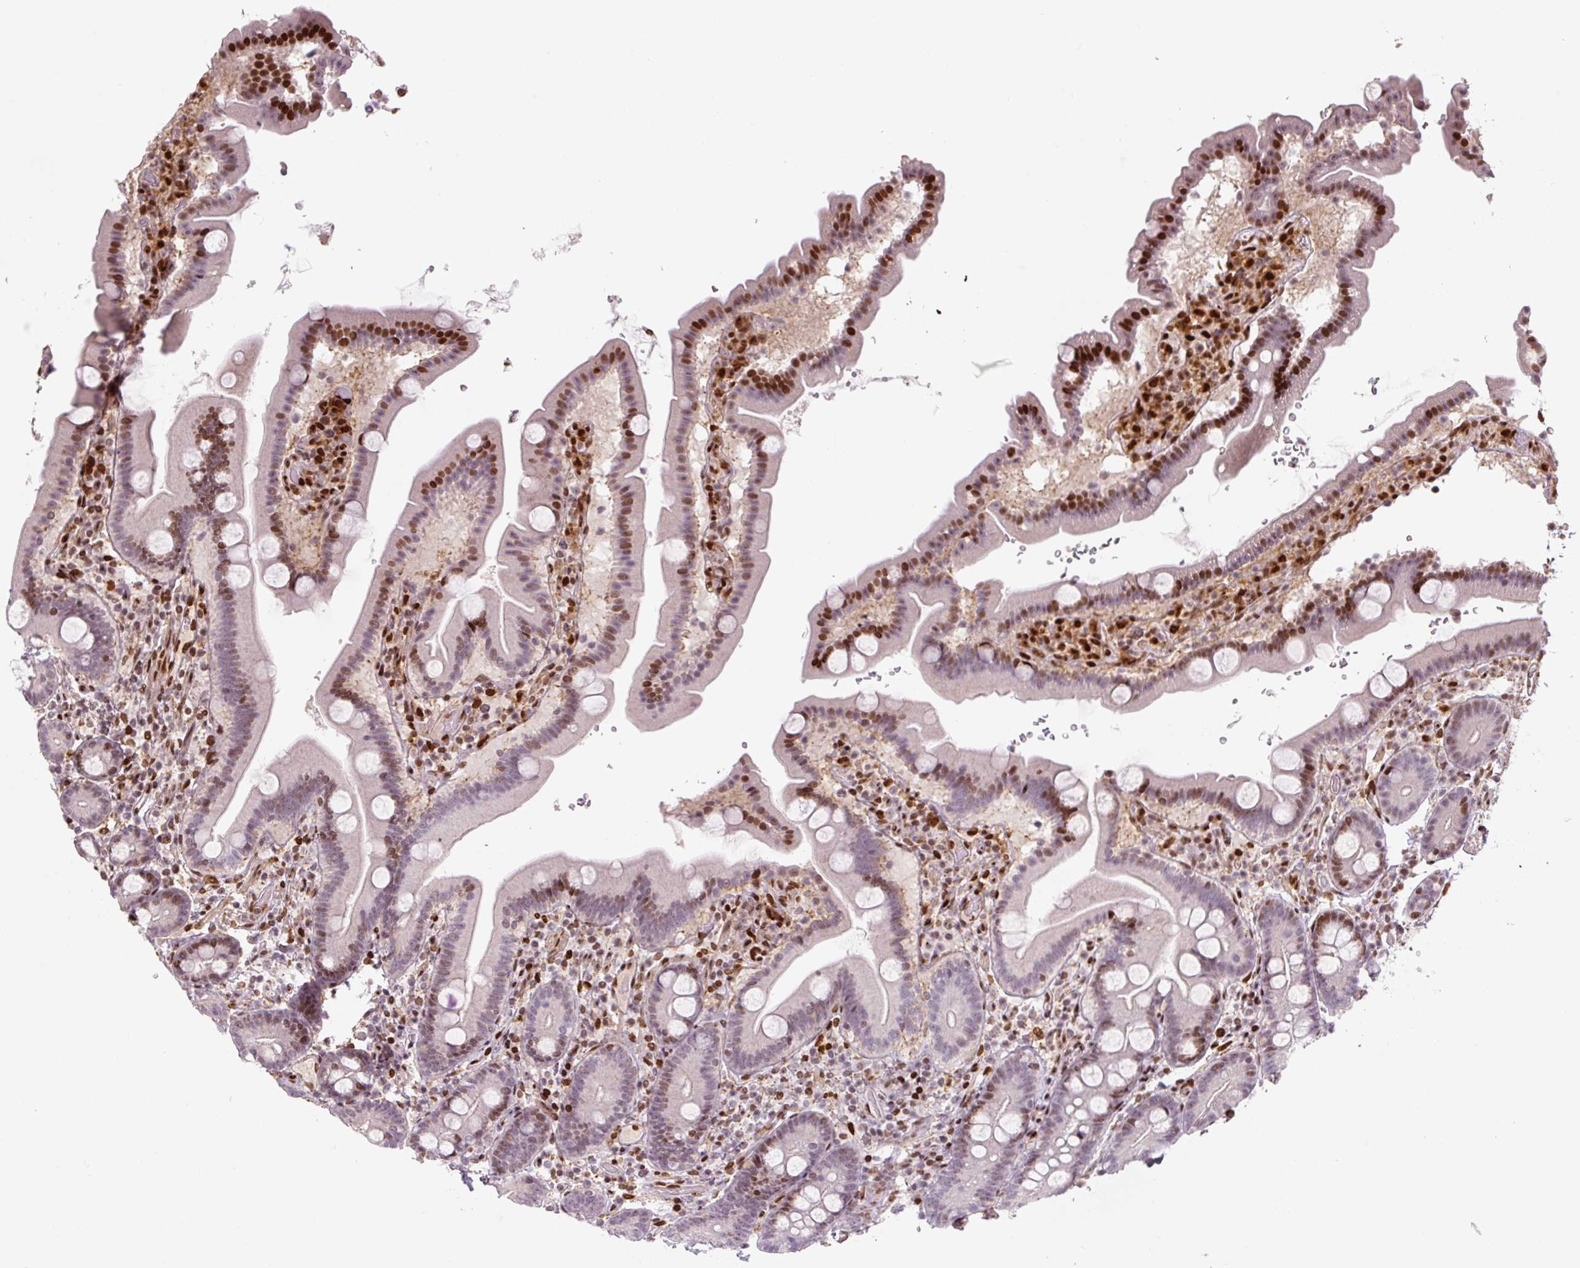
{"staining": {"intensity": "moderate", "quantity": "25%-75%", "location": "nuclear"}, "tissue": "duodenum", "cell_type": "Glandular cells", "image_type": "normal", "snomed": [{"axis": "morphology", "description": "Normal tissue, NOS"}, {"axis": "topography", "description": "Duodenum"}], "caption": "Protein staining displays moderate nuclear staining in about 25%-75% of glandular cells in normal duodenum.", "gene": "PYDC2", "patient": {"sex": "male", "age": 55}}